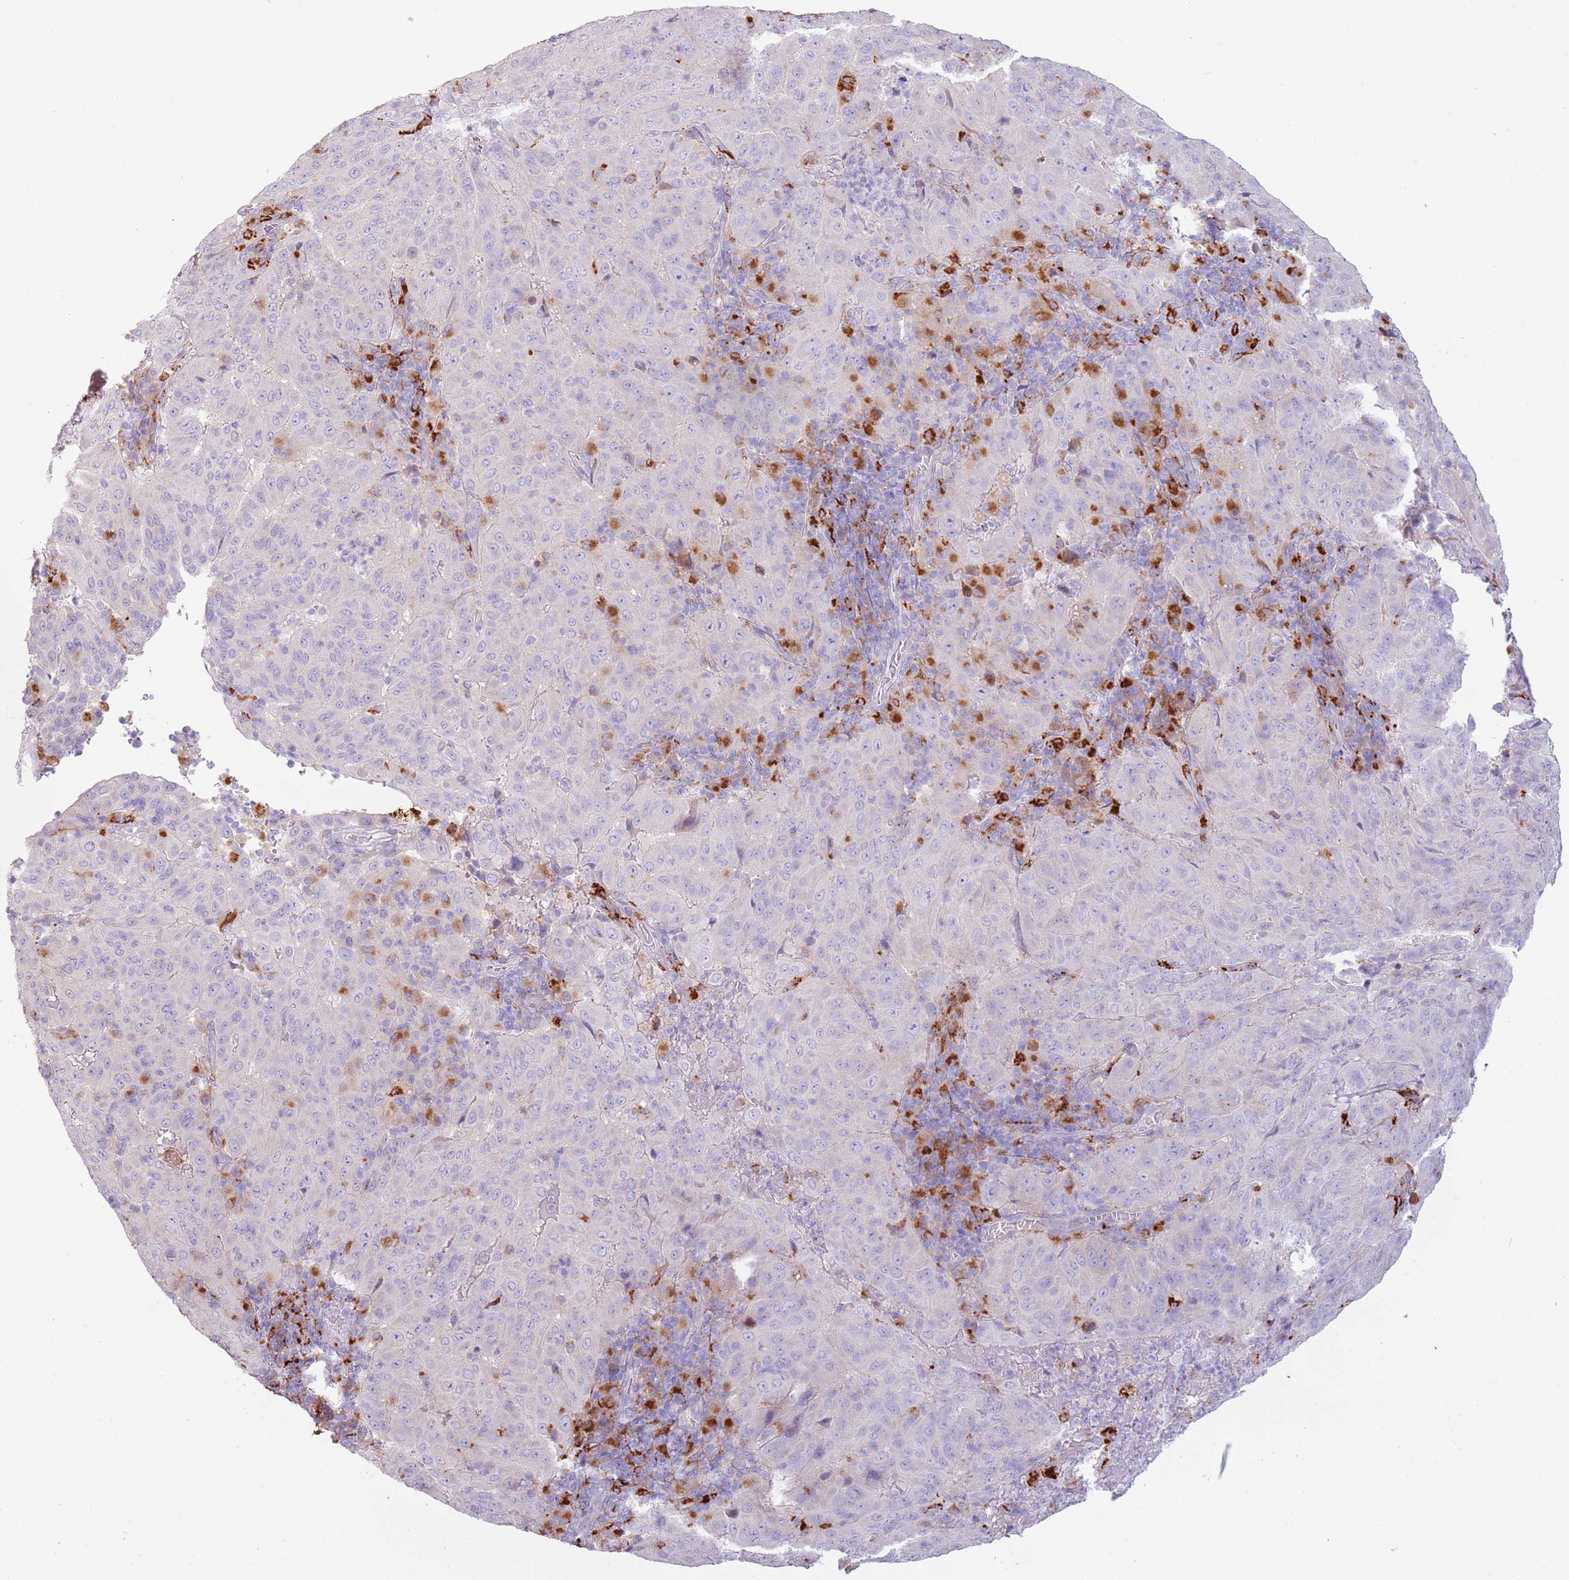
{"staining": {"intensity": "negative", "quantity": "none", "location": "none"}, "tissue": "pancreatic cancer", "cell_type": "Tumor cells", "image_type": "cancer", "snomed": [{"axis": "morphology", "description": "Adenocarcinoma, NOS"}, {"axis": "topography", "description": "Pancreas"}], "caption": "High power microscopy photomicrograph of an immunohistochemistry (IHC) histopathology image of adenocarcinoma (pancreatic), revealing no significant positivity in tumor cells.", "gene": "NWD2", "patient": {"sex": "male", "age": 63}}